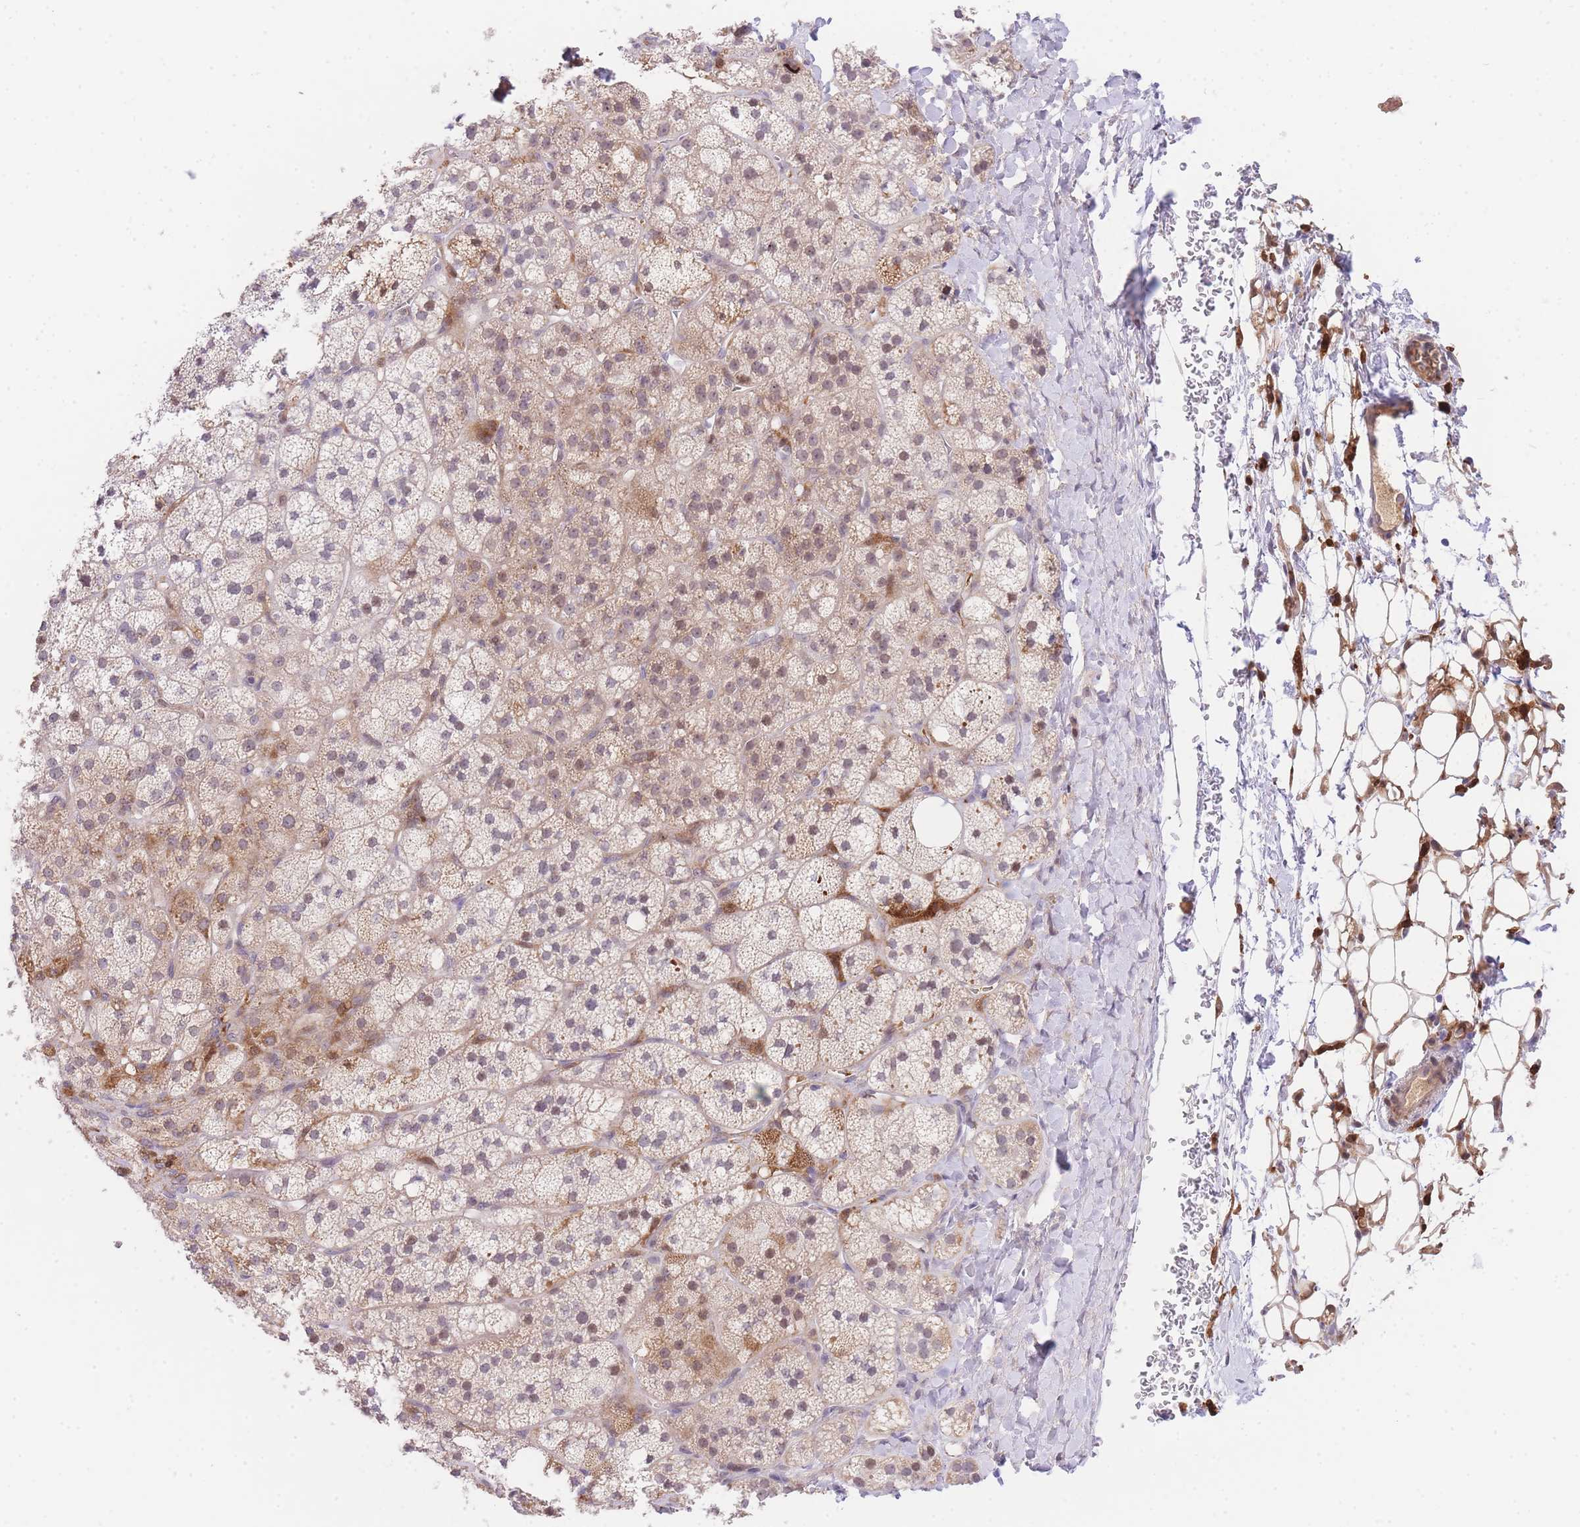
{"staining": {"intensity": "strong", "quantity": "<25%", "location": "cytoplasmic/membranous,nuclear"}, "tissue": "adrenal gland", "cell_type": "Glandular cells", "image_type": "normal", "snomed": [{"axis": "morphology", "description": "Normal tissue, NOS"}, {"axis": "topography", "description": "Adrenal gland"}], "caption": "Immunohistochemistry micrograph of normal human adrenal gland stained for a protein (brown), which exhibits medium levels of strong cytoplasmic/membranous,nuclear expression in approximately <25% of glandular cells.", "gene": "SLC25A33", "patient": {"sex": "male", "age": 61}}